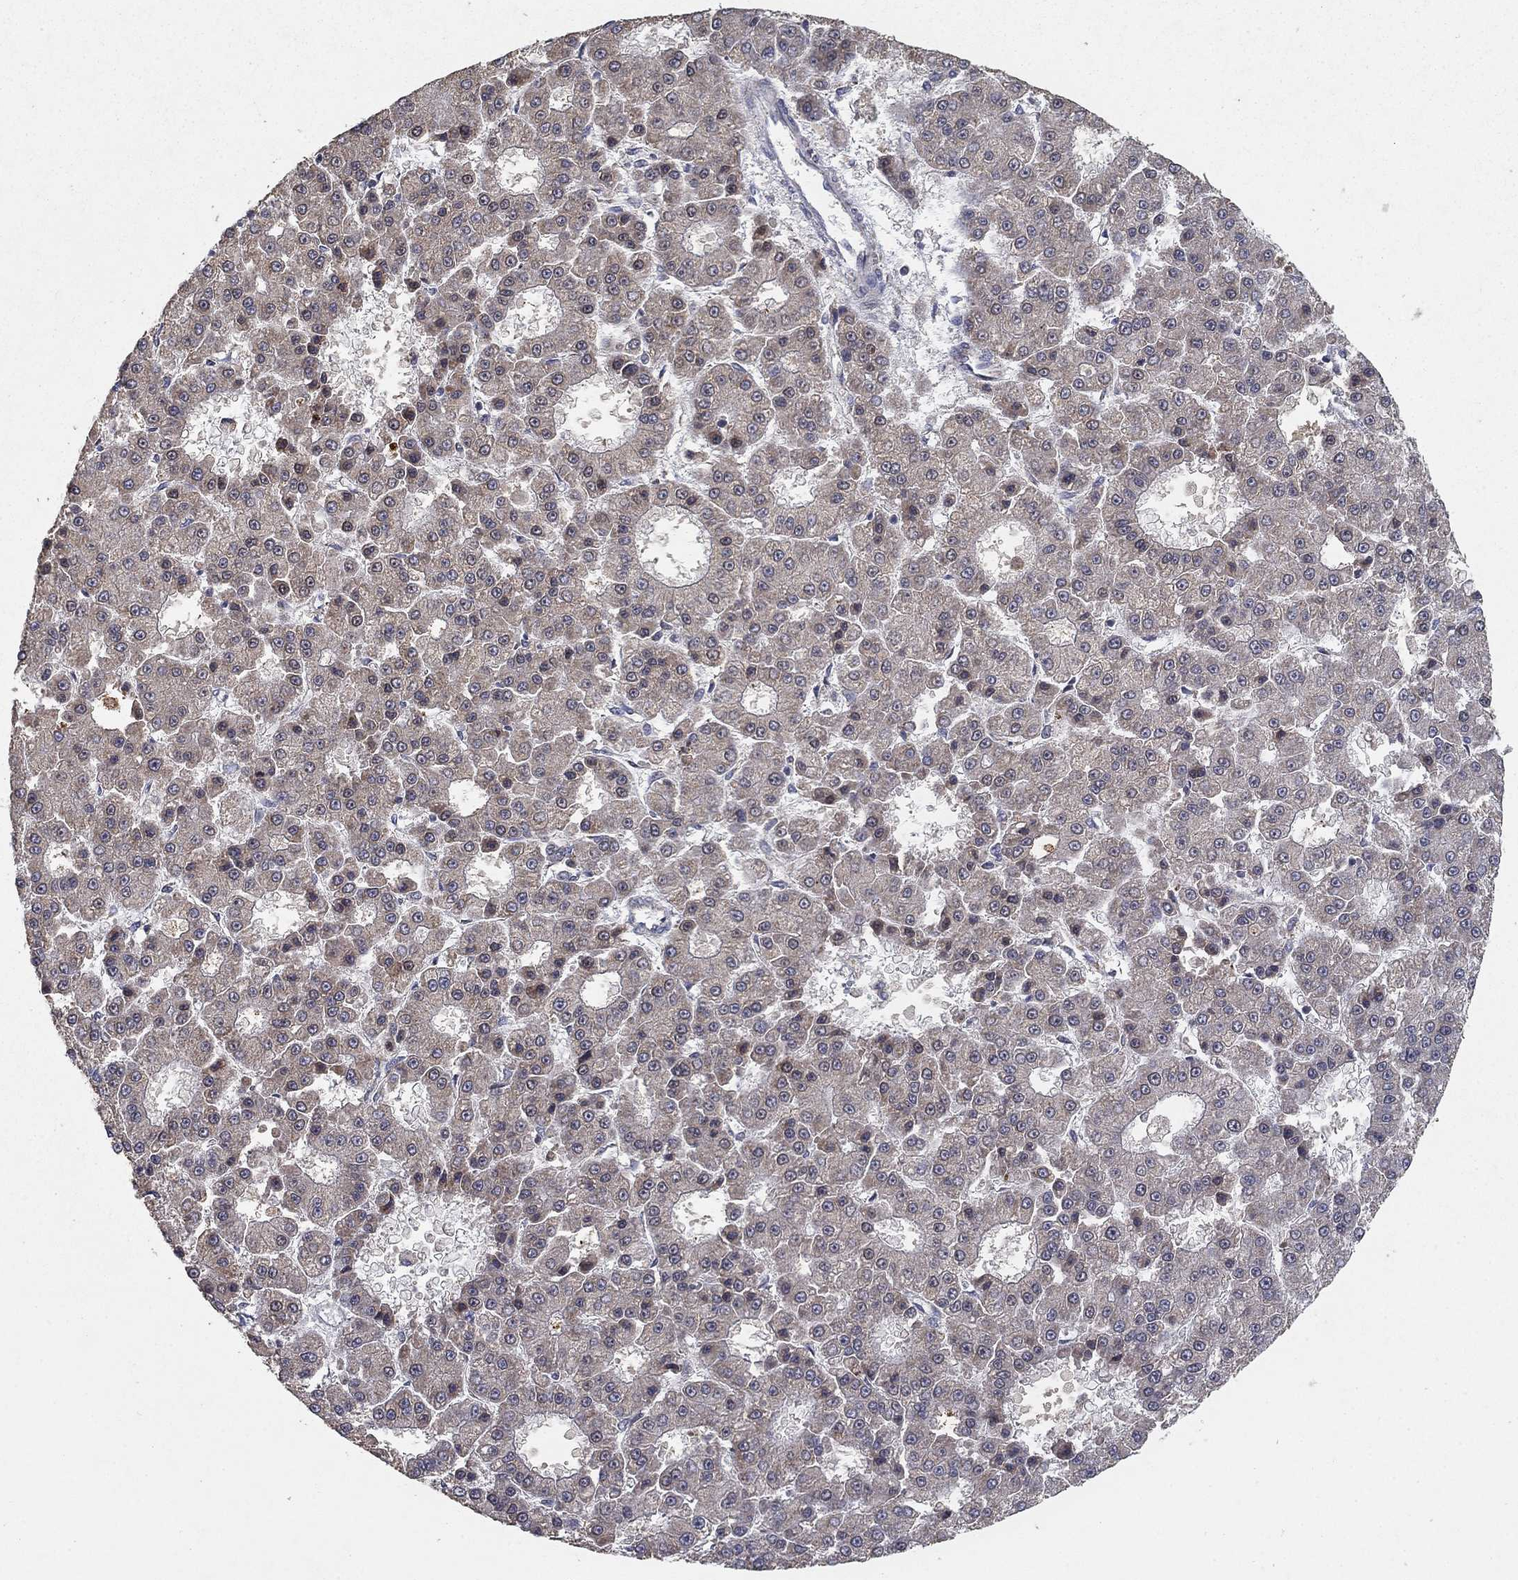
{"staining": {"intensity": "moderate", "quantity": "25%-75%", "location": "cytoplasmic/membranous"}, "tissue": "liver cancer", "cell_type": "Tumor cells", "image_type": "cancer", "snomed": [{"axis": "morphology", "description": "Carcinoma, Hepatocellular, NOS"}, {"axis": "topography", "description": "Liver"}], "caption": "Approximately 25%-75% of tumor cells in liver hepatocellular carcinoma reveal moderate cytoplasmic/membranous protein positivity as visualized by brown immunohistochemical staining.", "gene": "GPSM1", "patient": {"sex": "male", "age": 70}}